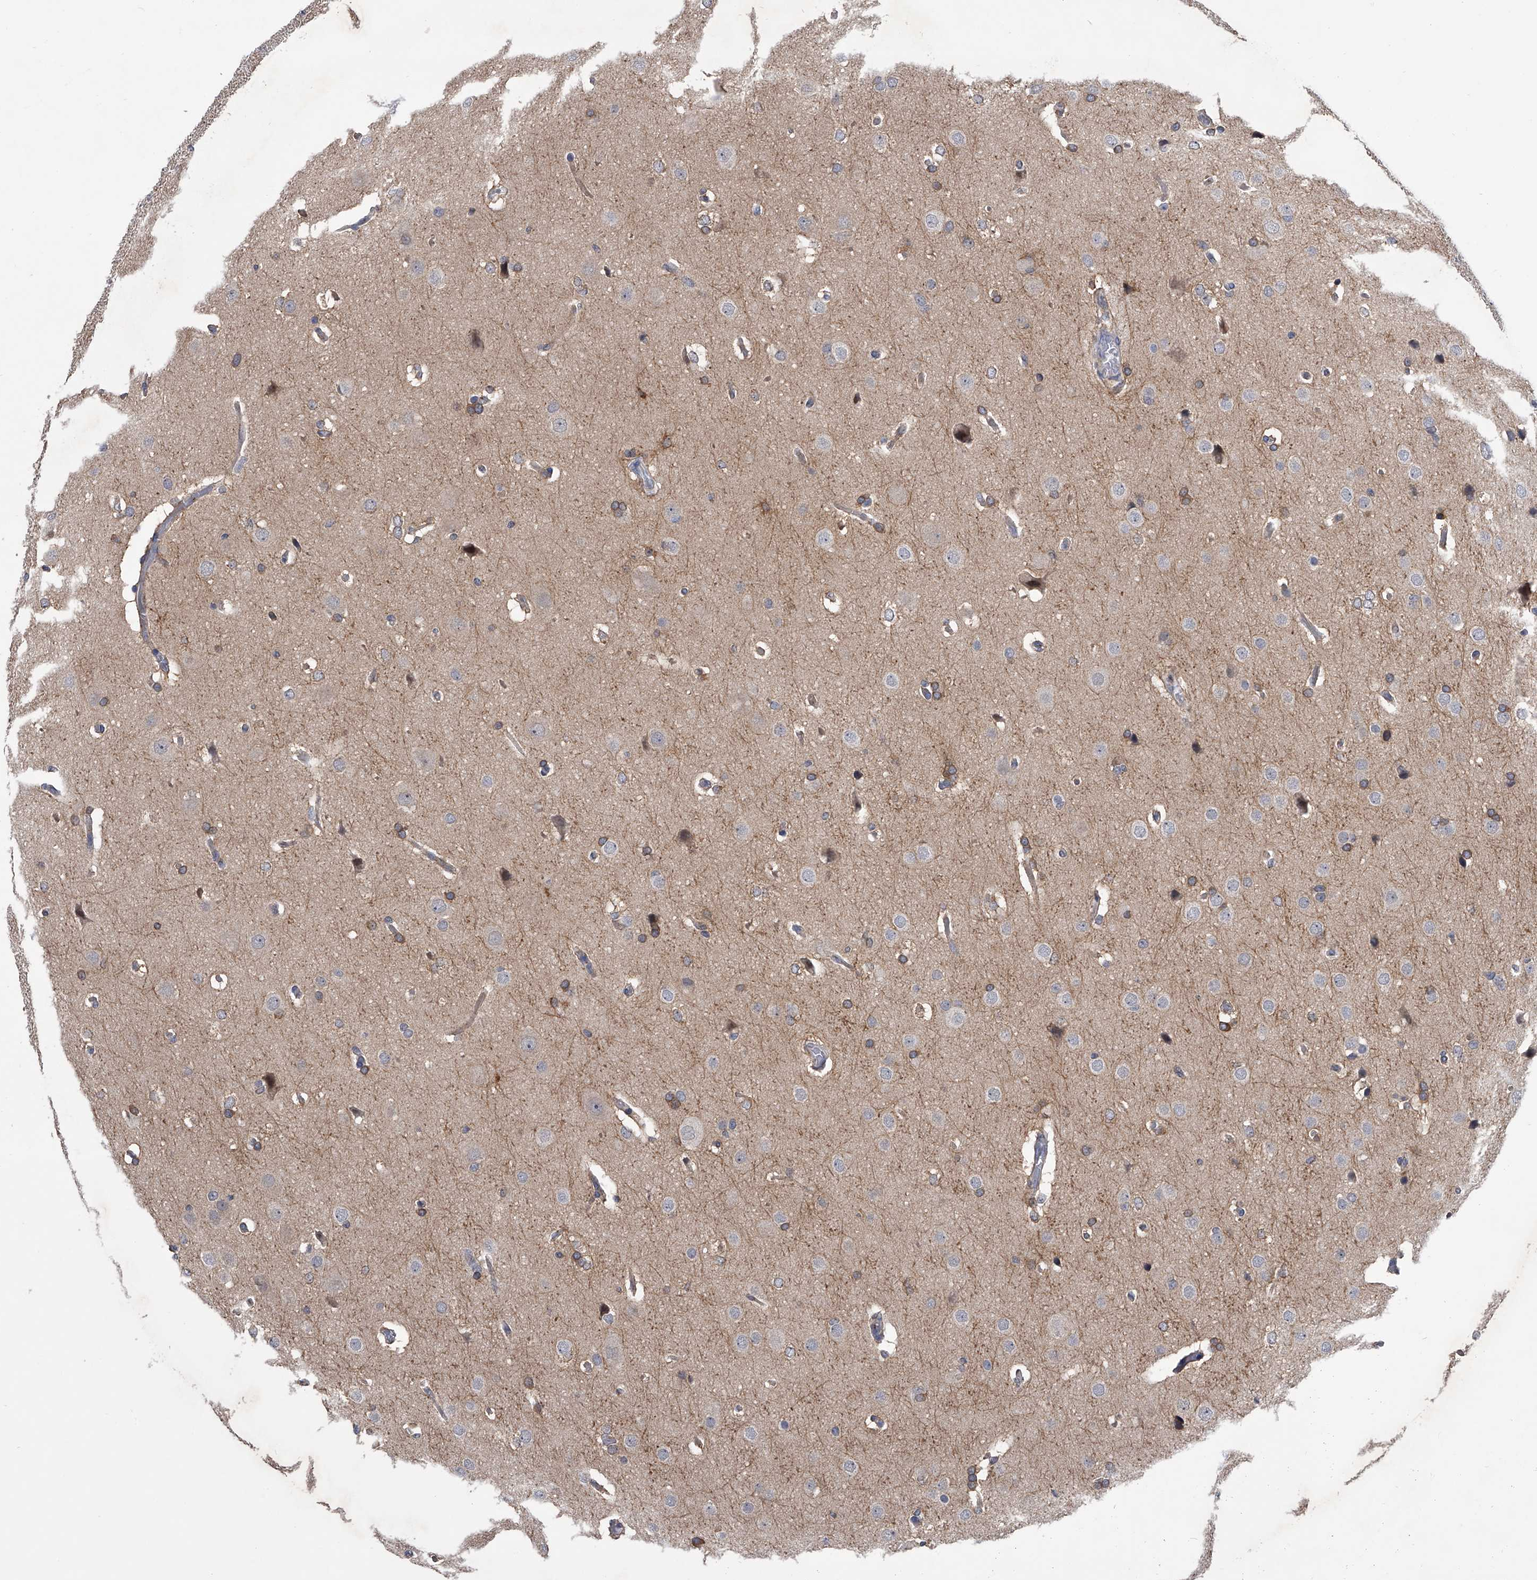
{"staining": {"intensity": "negative", "quantity": "none", "location": "none"}, "tissue": "glioma", "cell_type": "Tumor cells", "image_type": "cancer", "snomed": [{"axis": "morphology", "description": "Glioma, malignant, Low grade"}, {"axis": "topography", "description": "Brain"}], "caption": "Immunohistochemistry photomicrograph of neoplastic tissue: malignant low-grade glioma stained with DAB exhibits no significant protein positivity in tumor cells. The staining is performed using DAB brown chromogen with nuclei counter-stained in using hematoxylin.", "gene": "MAP4K3", "patient": {"sex": "female", "age": 37}}